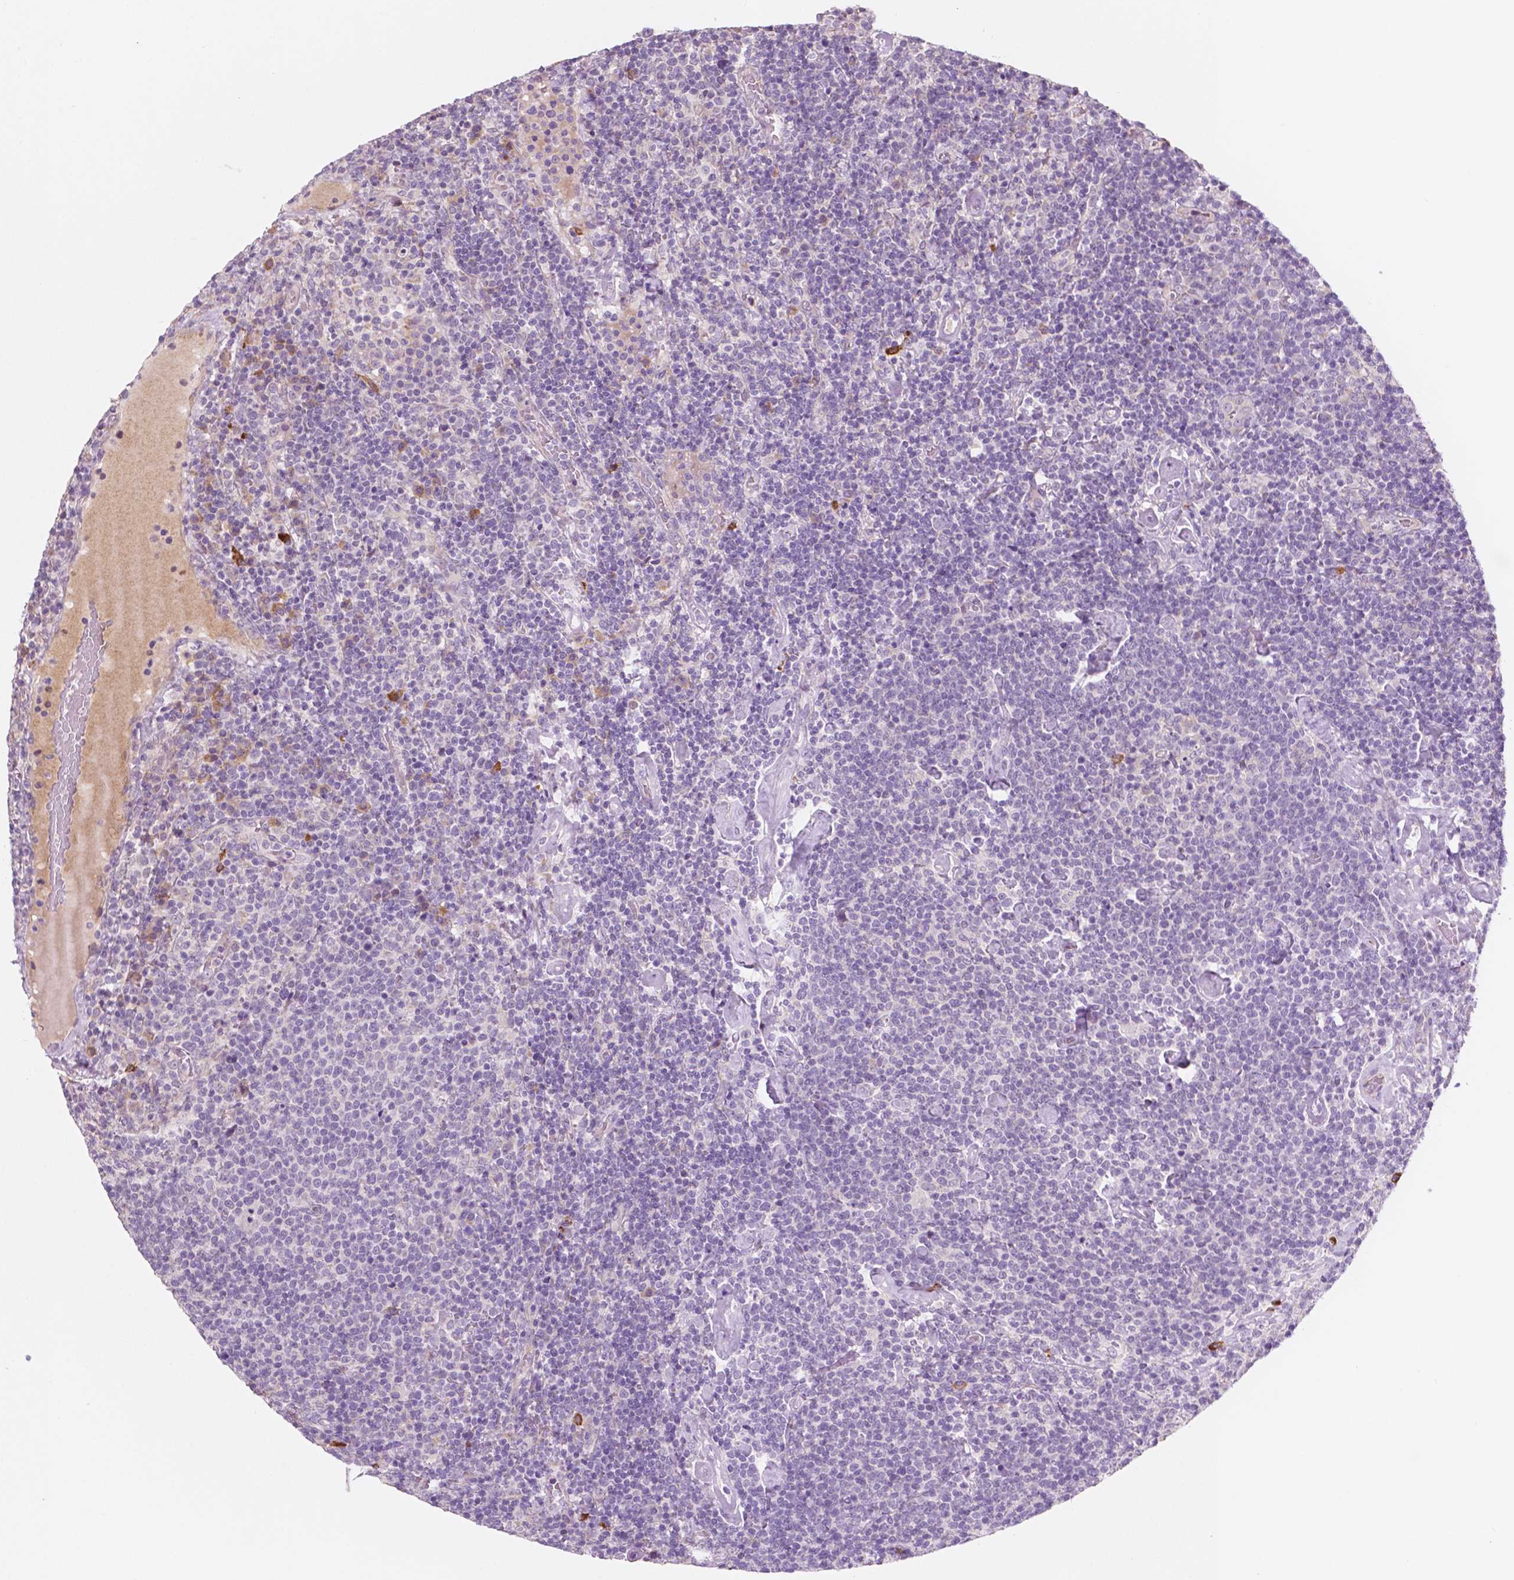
{"staining": {"intensity": "negative", "quantity": "none", "location": "none"}, "tissue": "lymphoma", "cell_type": "Tumor cells", "image_type": "cancer", "snomed": [{"axis": "morphology", "description": "Malignant lymphoma, non-Hodgkin's type, High grade"}, {"axis": "topography", "description": "Lymph node"}], "caption": "Immunohistochemistry micrograph of lymphoma stained for a protein (brown), which reveals no positivity in tumor cells.", "gene": "LRP1B", "patient": {"sex": "male", "age": 61}}